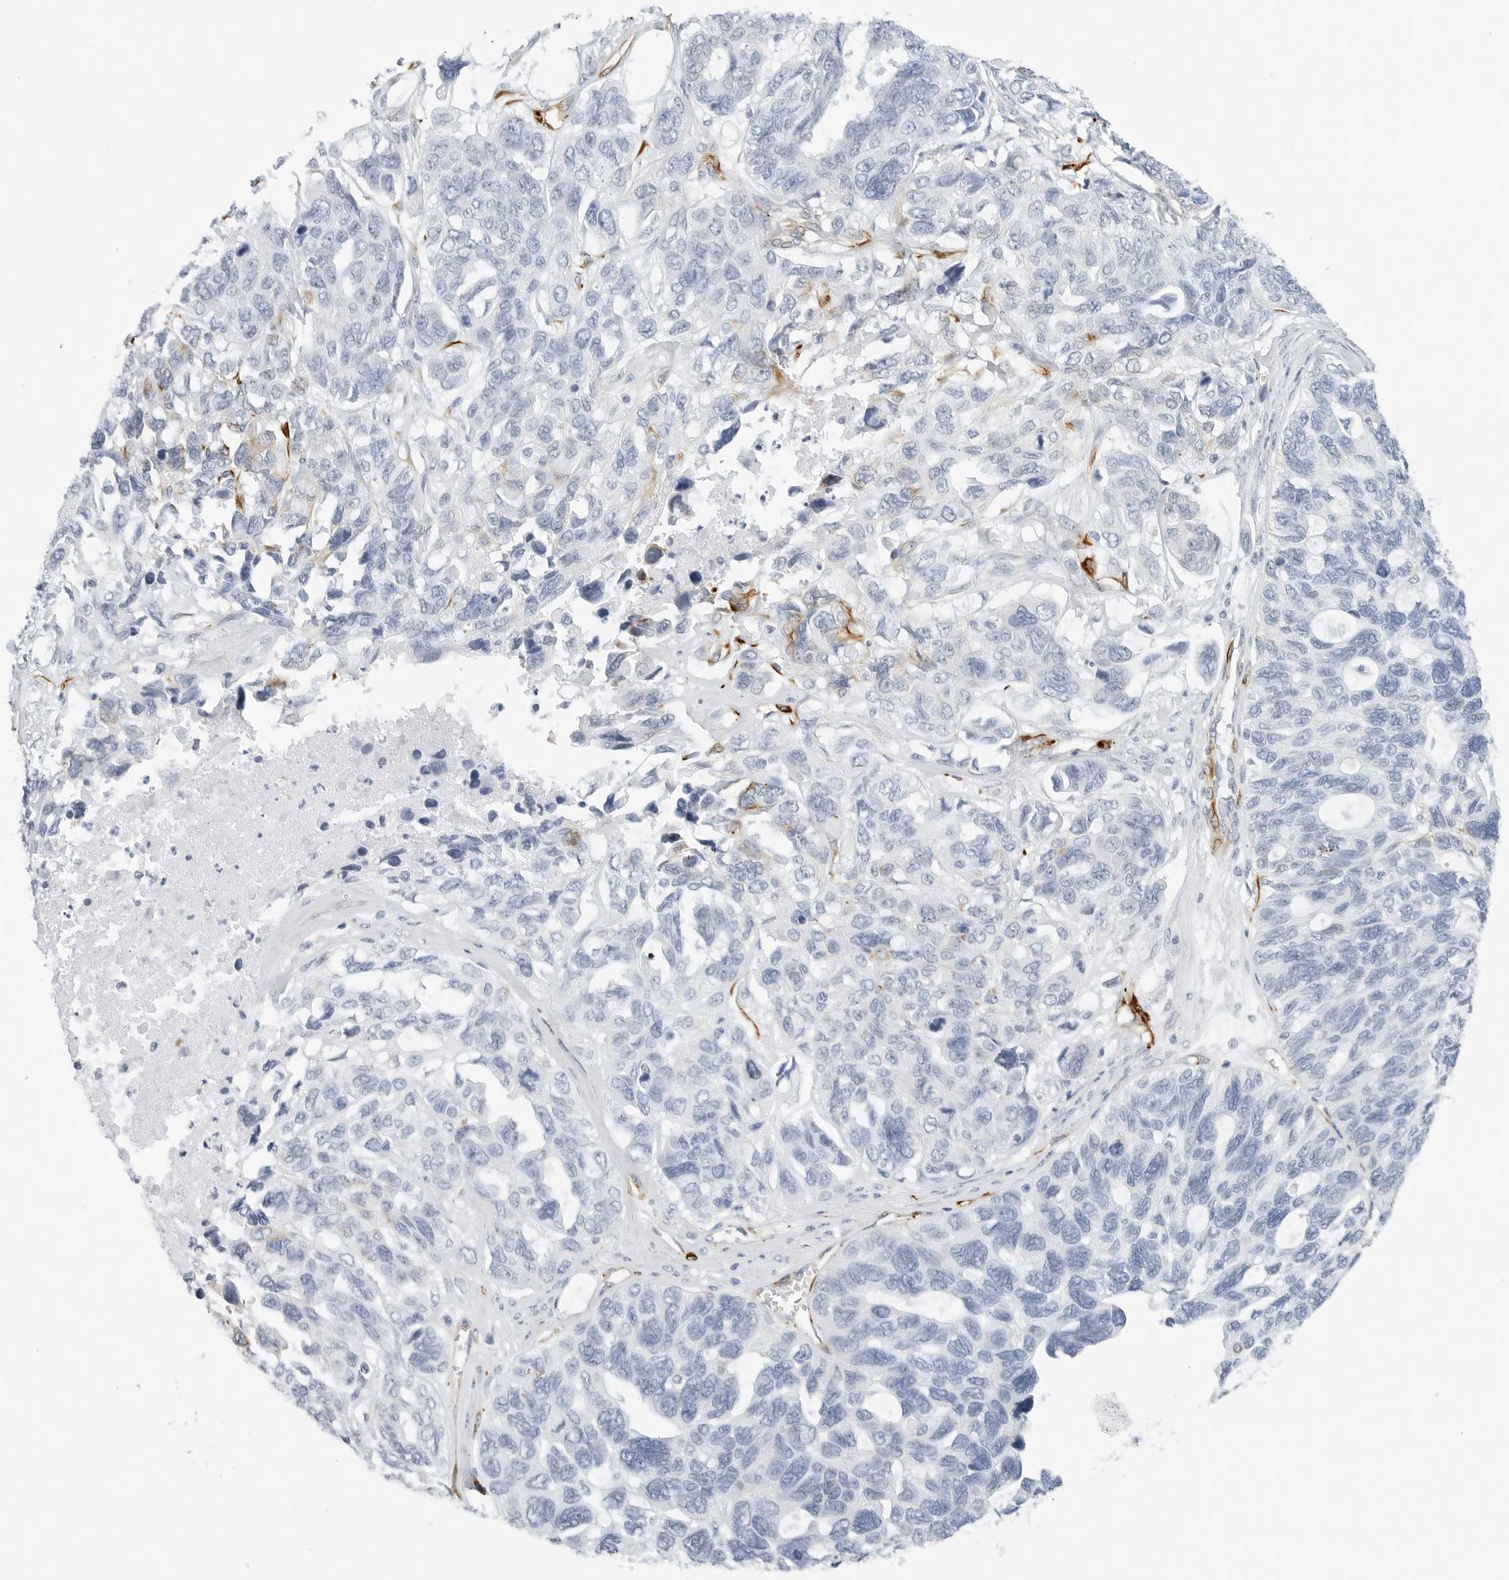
{"staining": {"intensity": "moderate", "quantity": "<25%", "location": "cytoplasmic/membranous"}, "tissue": "ovarian cancer", "cell_type": "Tumor cells", "image_type": "cancer", "snomed": [{"axis": "morphology", "description": "Cystadenocarcinoma, serous, NOS"}, {"axis": "topography", "description": "Ovary"}], "caption": "Serous cystadenocarcinoma (ovarian) tissue shows moderate cytoplasmic/membranous expression in about <25% of tumor cells", "gene": "NES", "patient": {"sex": "female", "age": 79}}